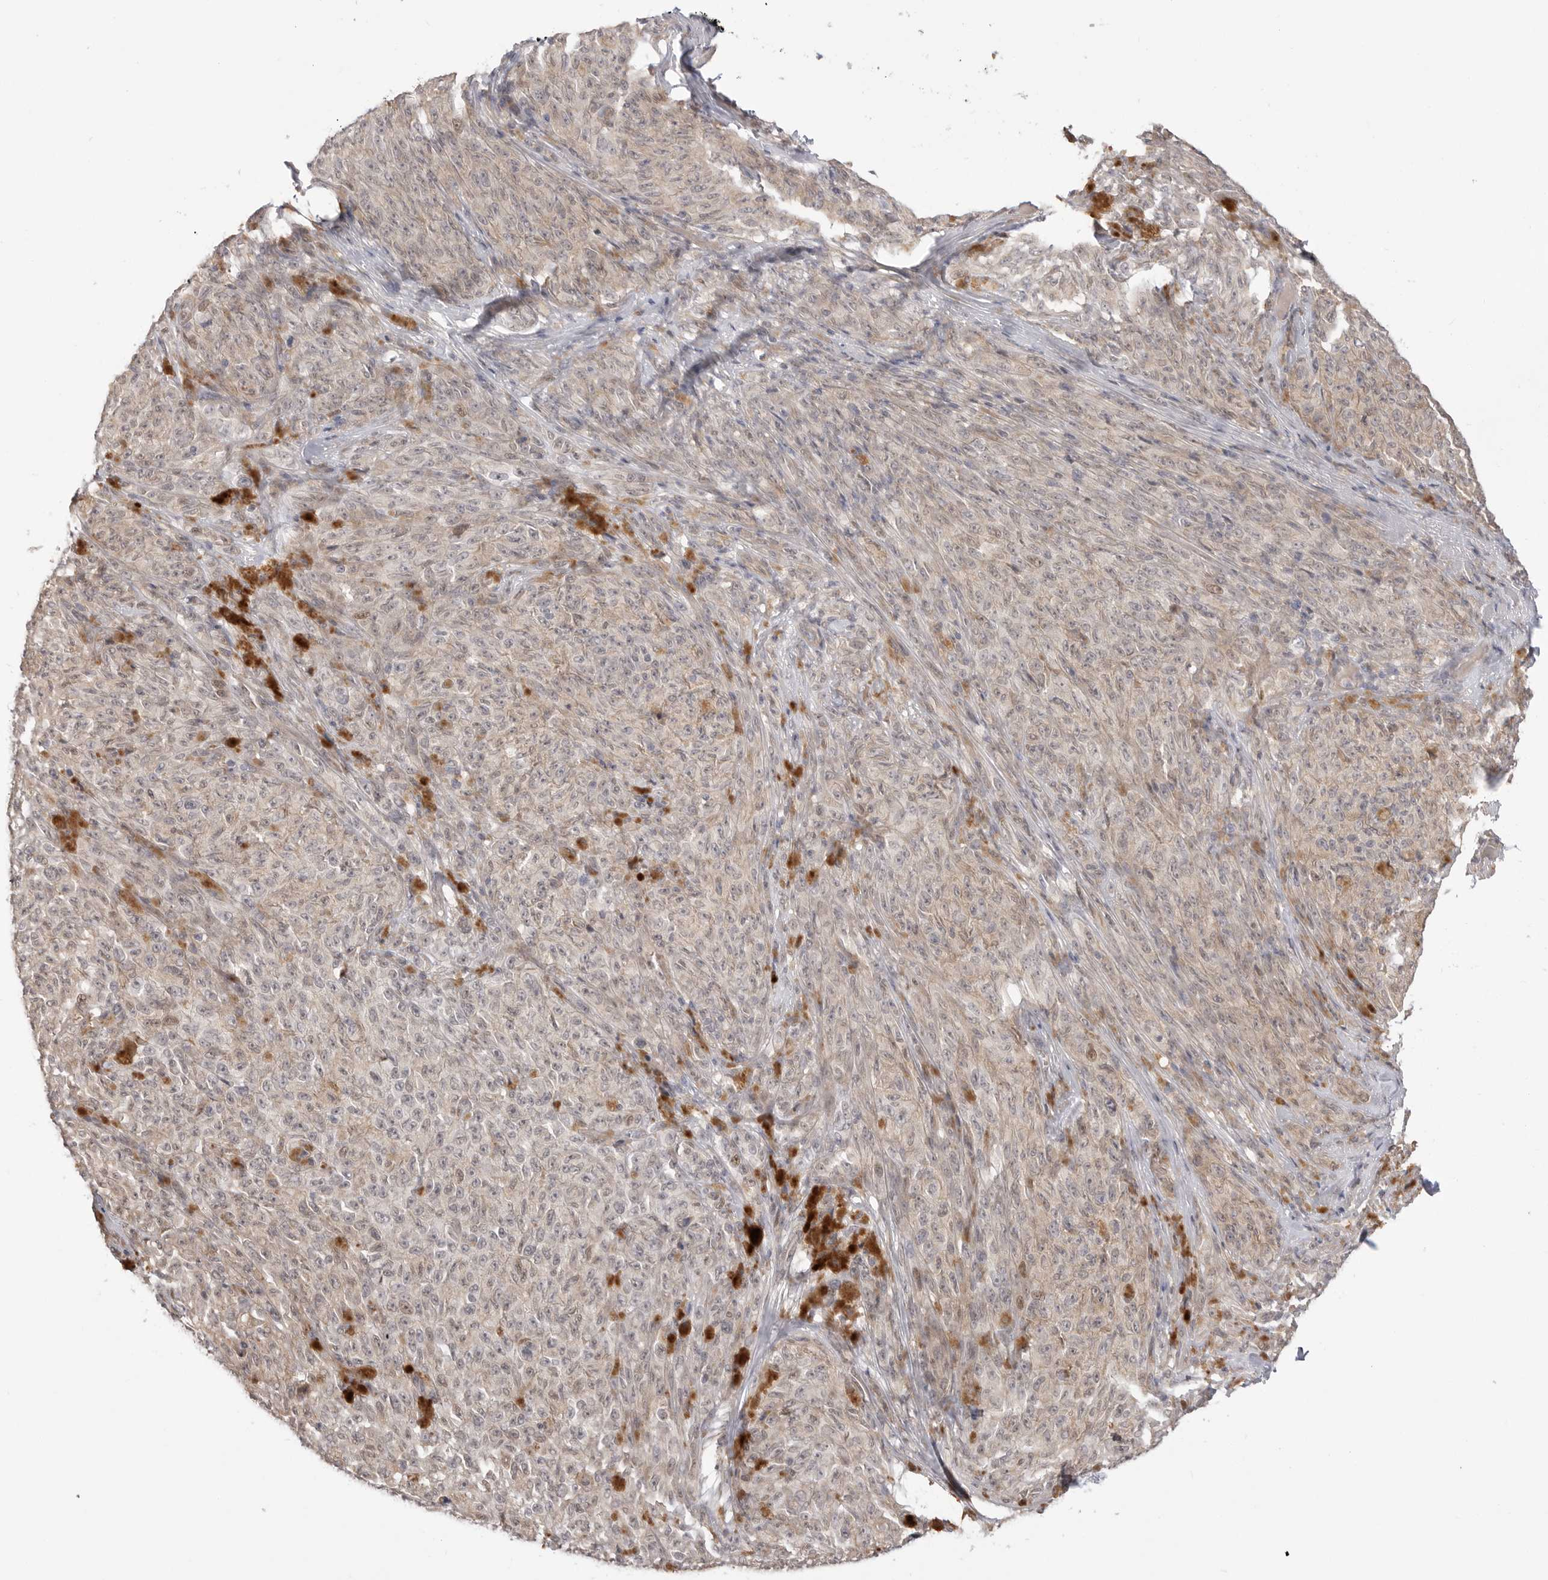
{"staining": {"intensity": "negative", "quantity": "none", "location": "none"}, "tissue": "melanoma", "cell_type": "Tumor cells", "image_type": "cancer", "snomed": [{"axis": "morphology", "description": "Malignant melanoma, NOS"}, {"axis": "topography", "description": "Skin"}], "caption": "Tumor cells show no significant staining in melanoma. (Brightfield microscopy of DAB (3,3'-diaminobenzidine) IHC at high magnification).", "gene": "GGT6", "patient": {"sex": "female", "age": 82}}